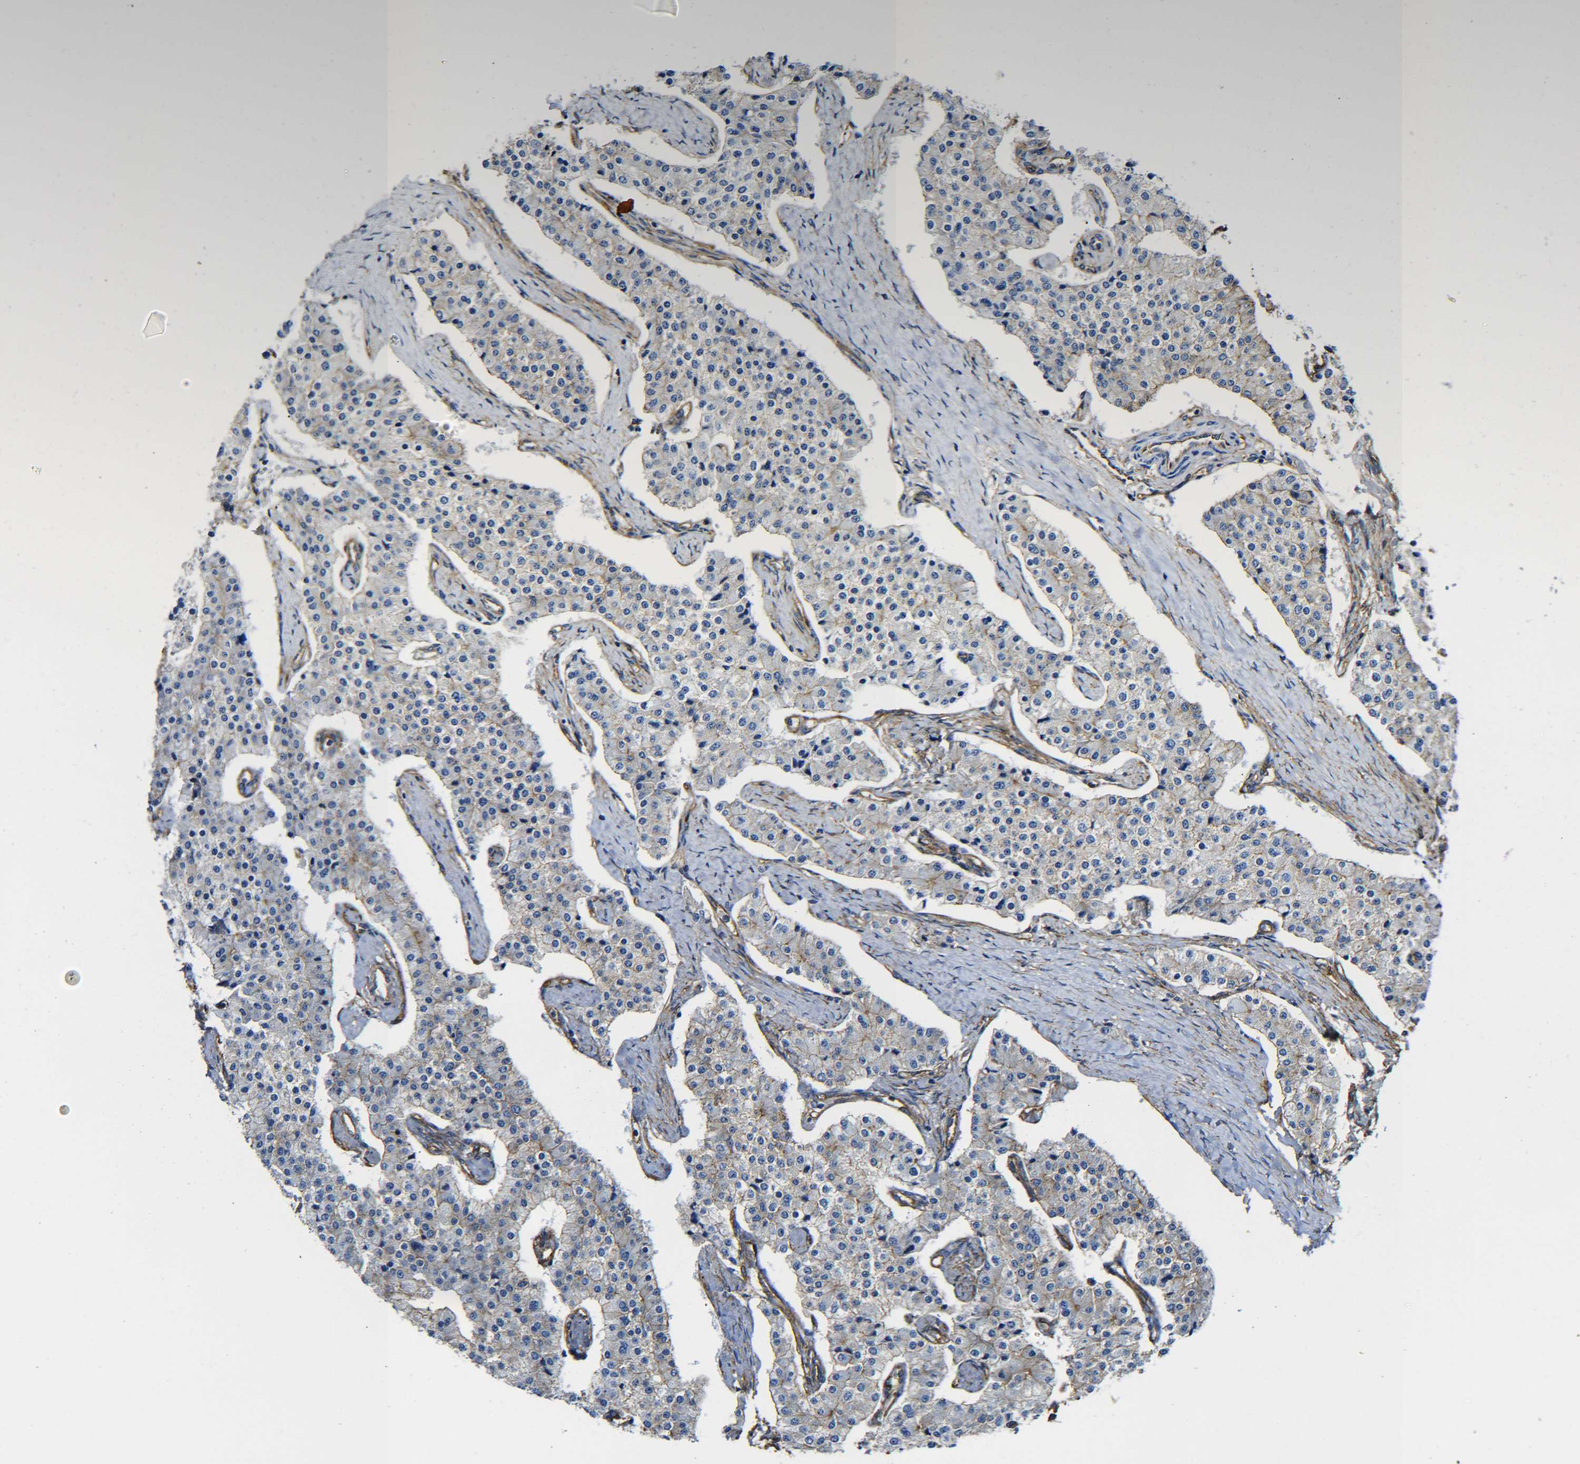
{"staining": {"intensity": "weak", "quantity": ">75%", "location": "cytoplasmic/membranous"}, "tissue": "carcinoid", "cell_type": "Tumor cells", "image_type": "cancer", "snomed": [{"axis": "morphology", "description": "Carcinoid, malignant, NOS"}, {"axis": "topography", "description": "Colon"}], "caption": "A brown stain labels weak cytoplasmic/membranous positivity of a protein in malignant carcinoid tumor cells. The protein is shown in brown color, while the nuclei are stained blue.", "gene": "SPTBN1", "patient": {"sex": "female", "age": 52}}